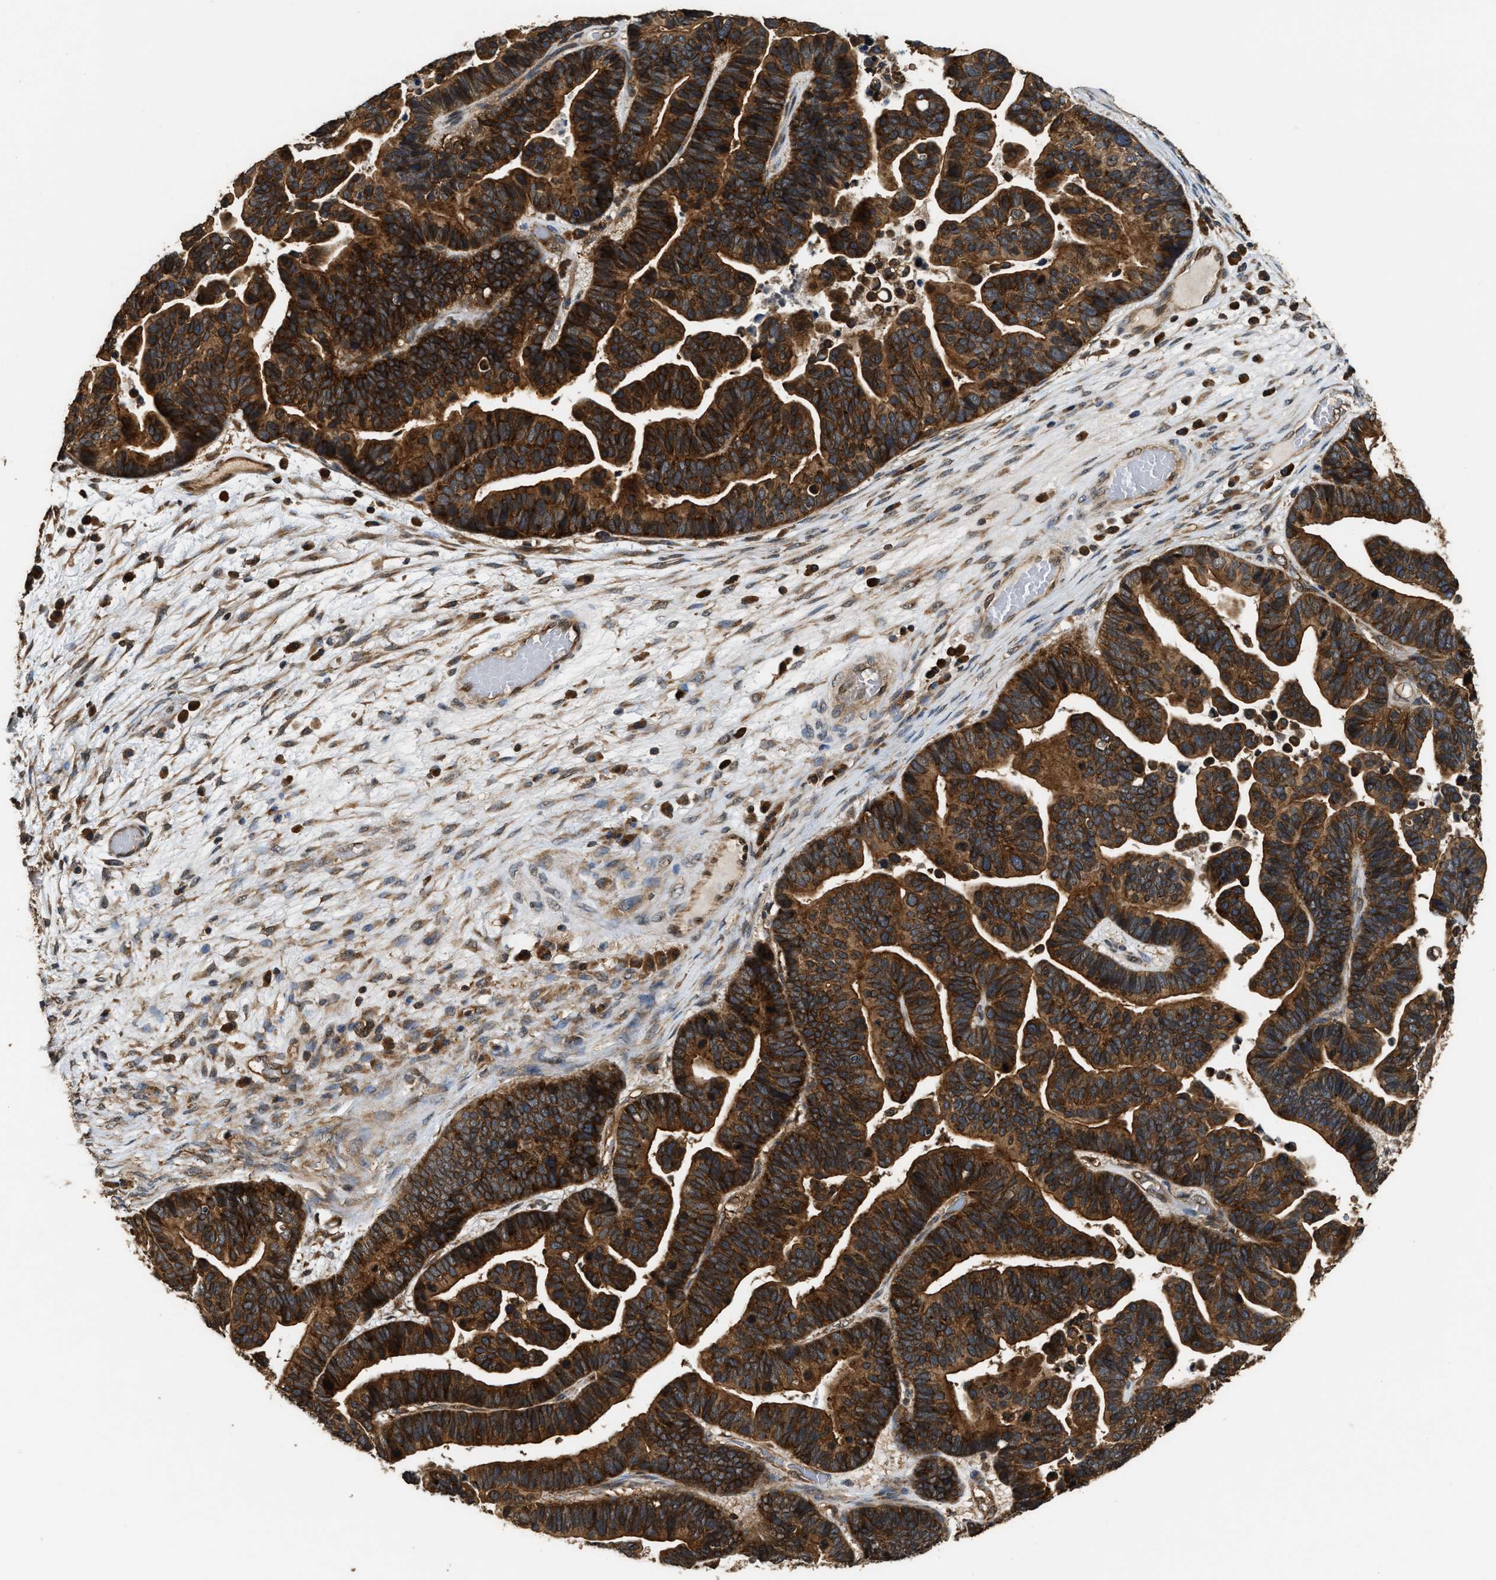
{"staining": {"intensity": "strong", "quantity": ">75%", "location": "cytoplasmic/membranous"}, "tissue": "ovarian cancer", "cell_type": "Tumor cells", "image_type": "cancer", "snomed": [{"axis": "morphology", "description": "Cystadenocarcinoma, serous, NOS"}, {"axis": "topography", "description": "Ovary"}], "caption": "Brown immunohistochemical staining in human ovarian cancer displays strong cytoplasmic/membranous expression in approximately >75% of tumor cells.", "gene": "DNAJC2", "patient": {"sex": "female", "age": 56}}